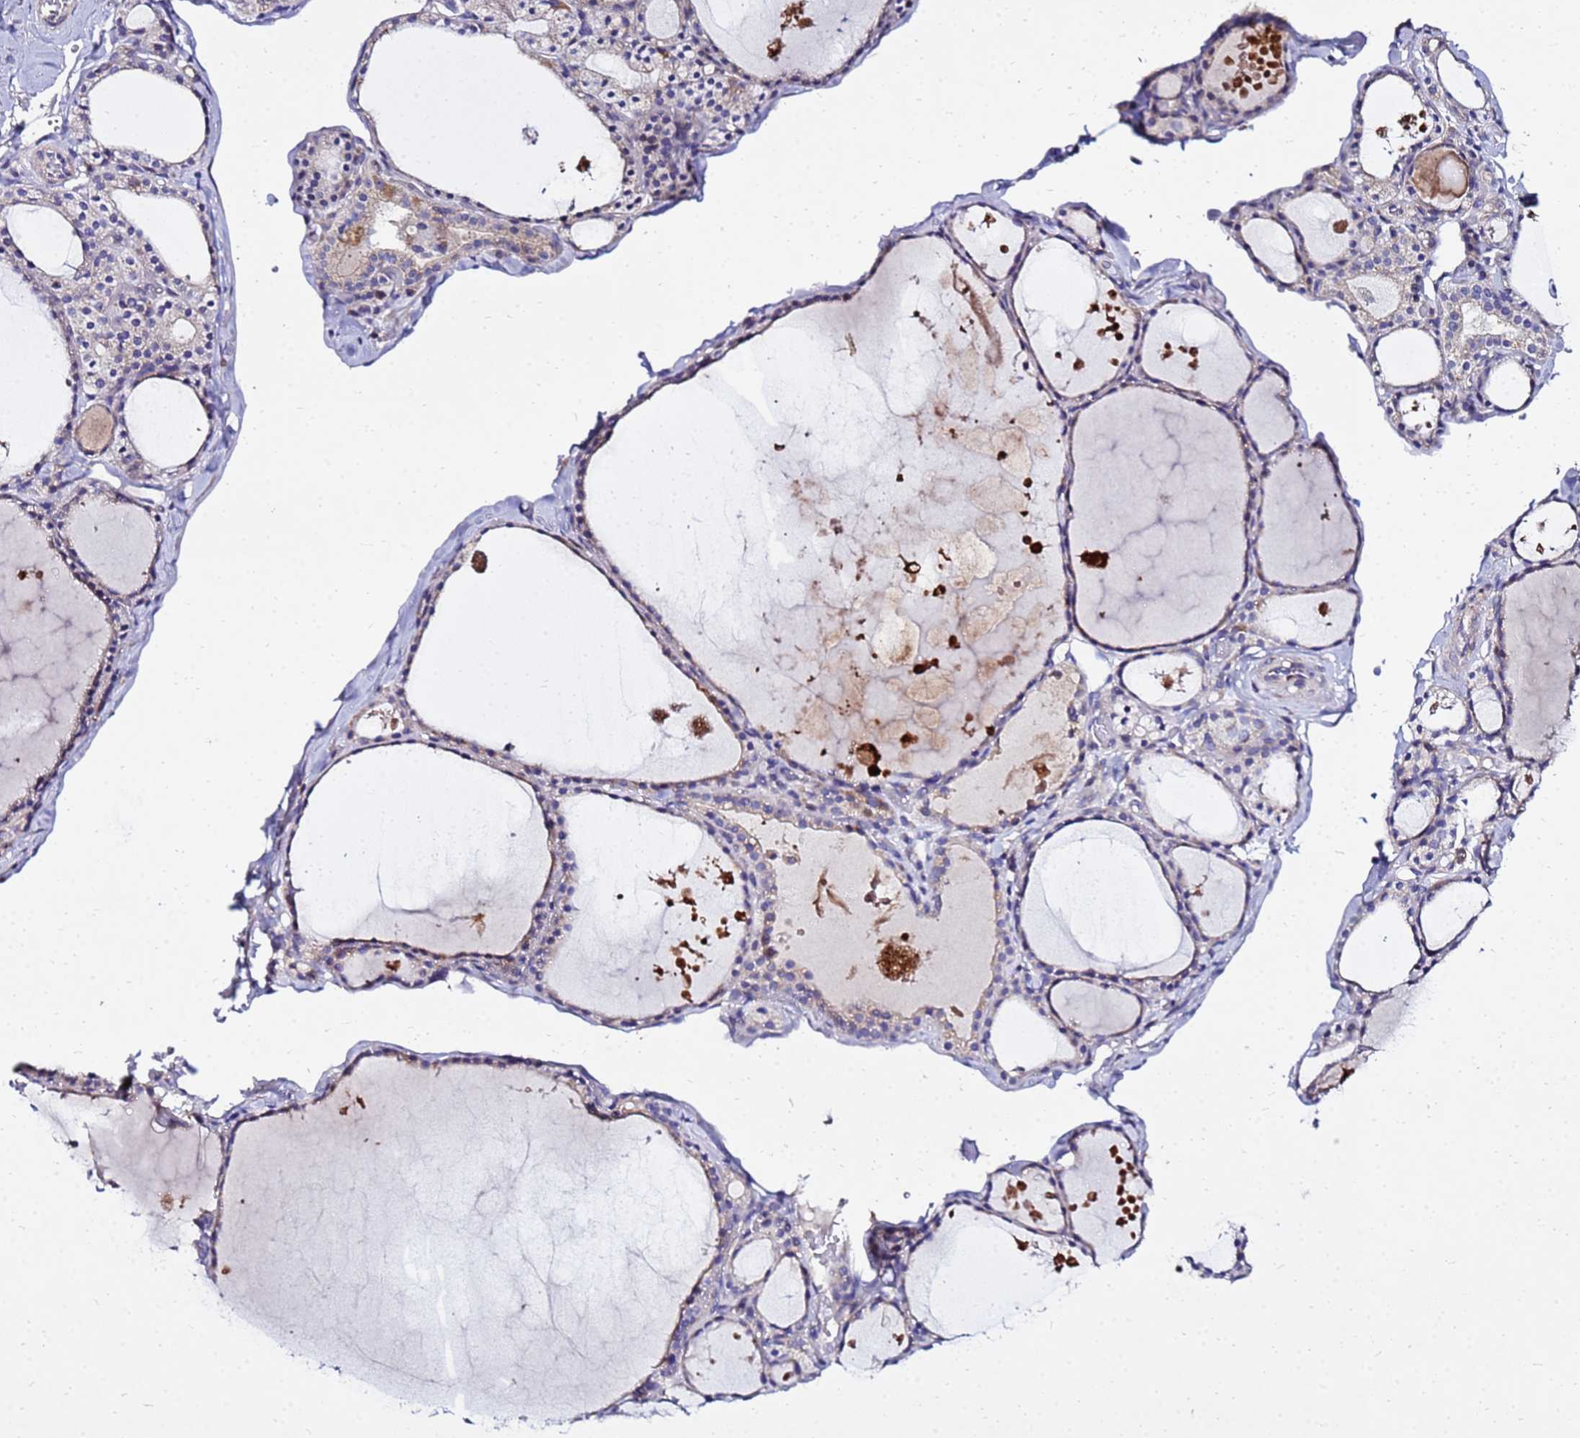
{"staining": {"intensity": "weak", "quantity": "25%-75%", "location": "cytoplasmic/membranous"}, "tissue": "thyroid gland", "cell_type": "Glandular cells", "image_type": "normal", "snomed": [{"axis": "morphology", "description": "Normal tissue, NOS"}, {"axis": "topography", "description": "Thyroid gland"}], "caption": "Weak cytoplasmic/membranous expression for a protein is present in approximately 25%-75% of glandular cells of unremarkable thyroid gland using immunohistochemistry.", "gene": "COX14", "patient": {"sex": "male", "age": 56}}